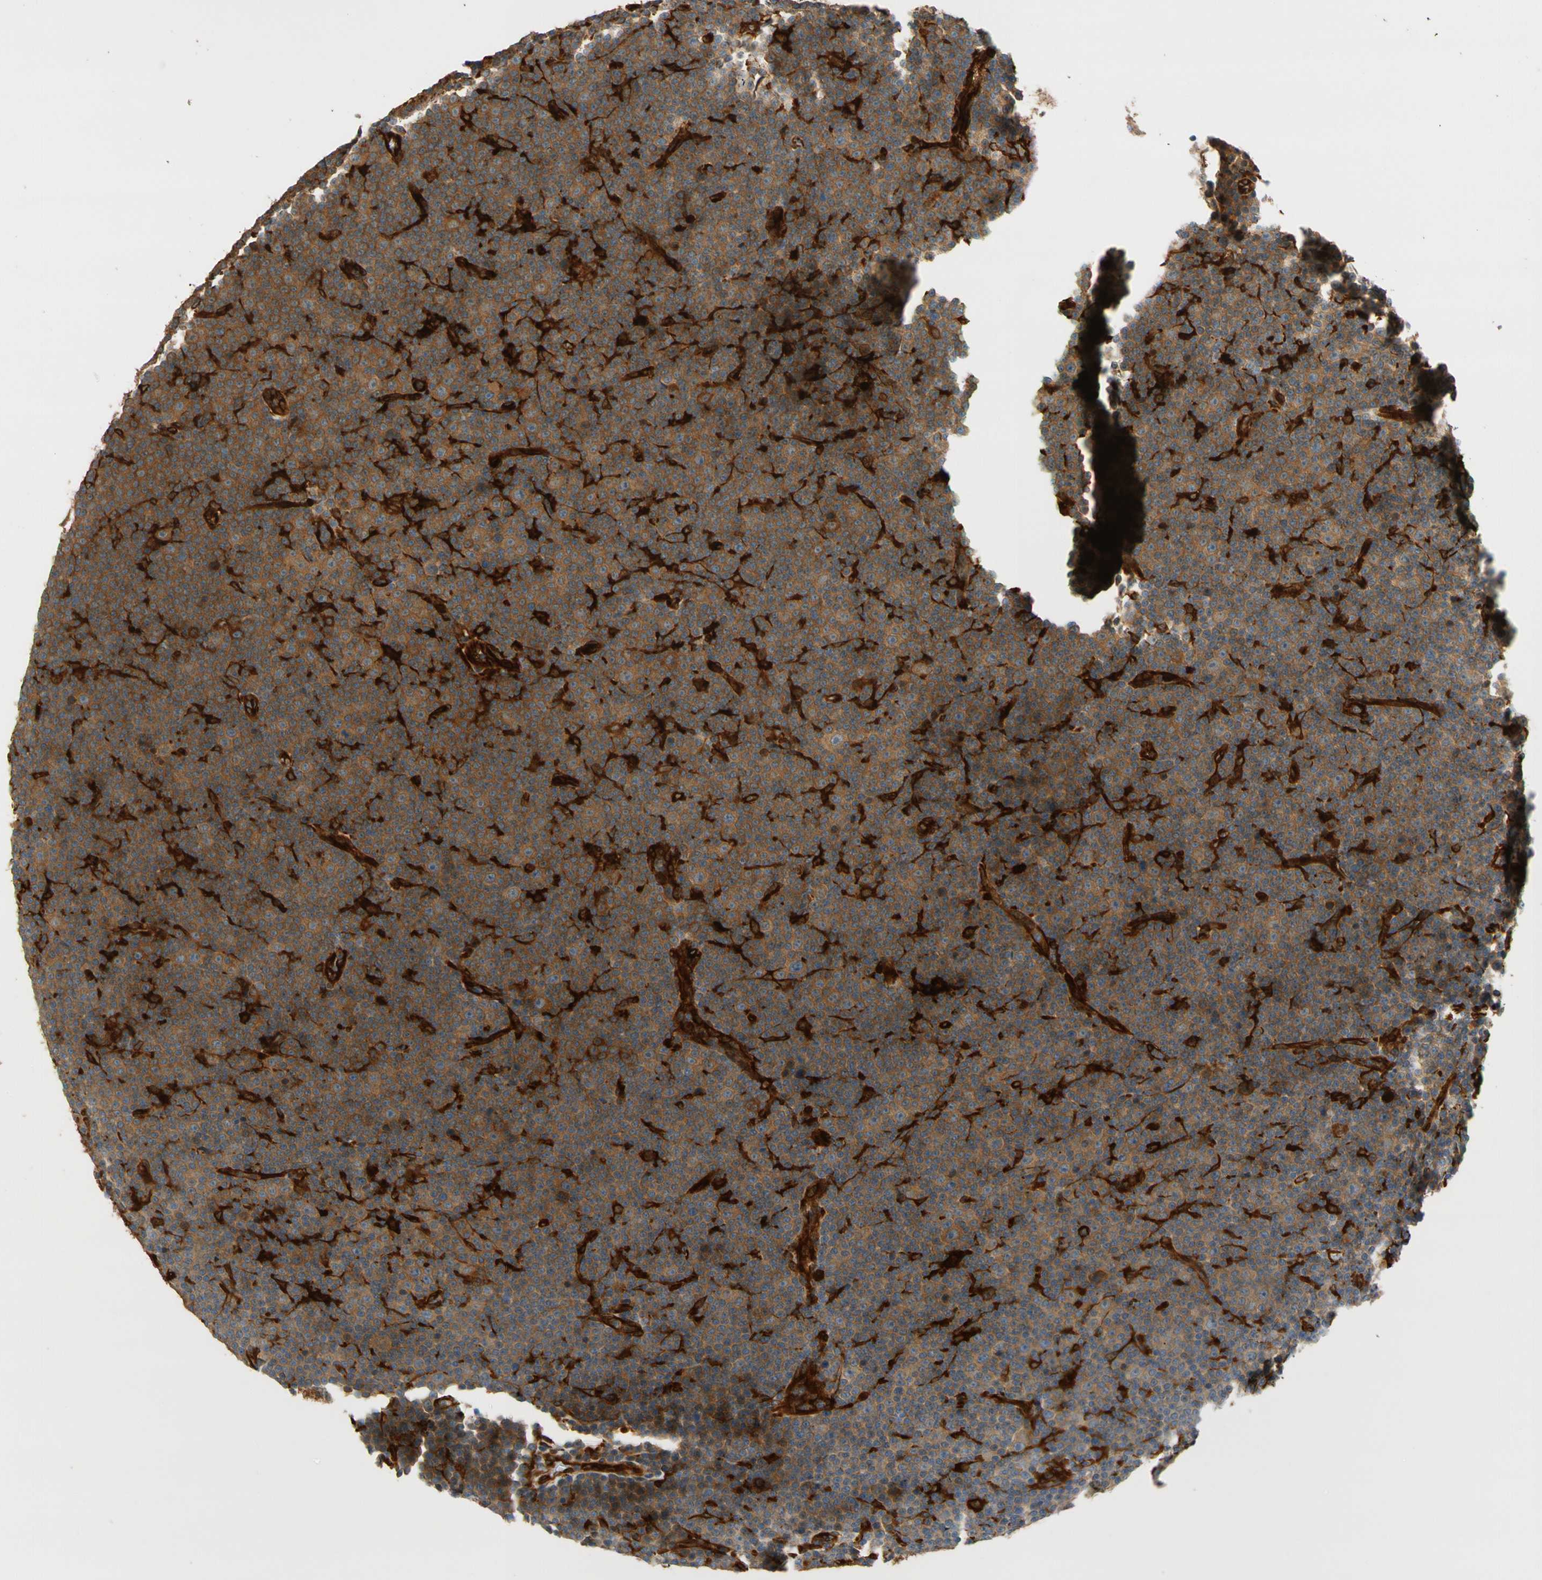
{"staining": {"intensity": "moderate", "quantity": ">75%", "location": "cytoplasmic/membranous"}, "tissue": "lymphoma", "cell_type": "Tumor cells", "image_type": "cancer", "snomed": [{"axis": "morphology", "description": "Malignant lymphoma, non-Hodgkin's type, Low grade"}, {"axis": "topography", "description": "Lymph node"}], "caption": "DAB immunohistochemical staining of low-grade malignant lymphoma, non-Hodgkin's type demonstrates moderate cytoplasmic/membranous protein expression in approximately >75% of tumor cells. Ihc stains the protein of interest in brown and the nuclei are stained blue.", "gene": "PARP14", "patient": {"sex": "female", "age": 67}}